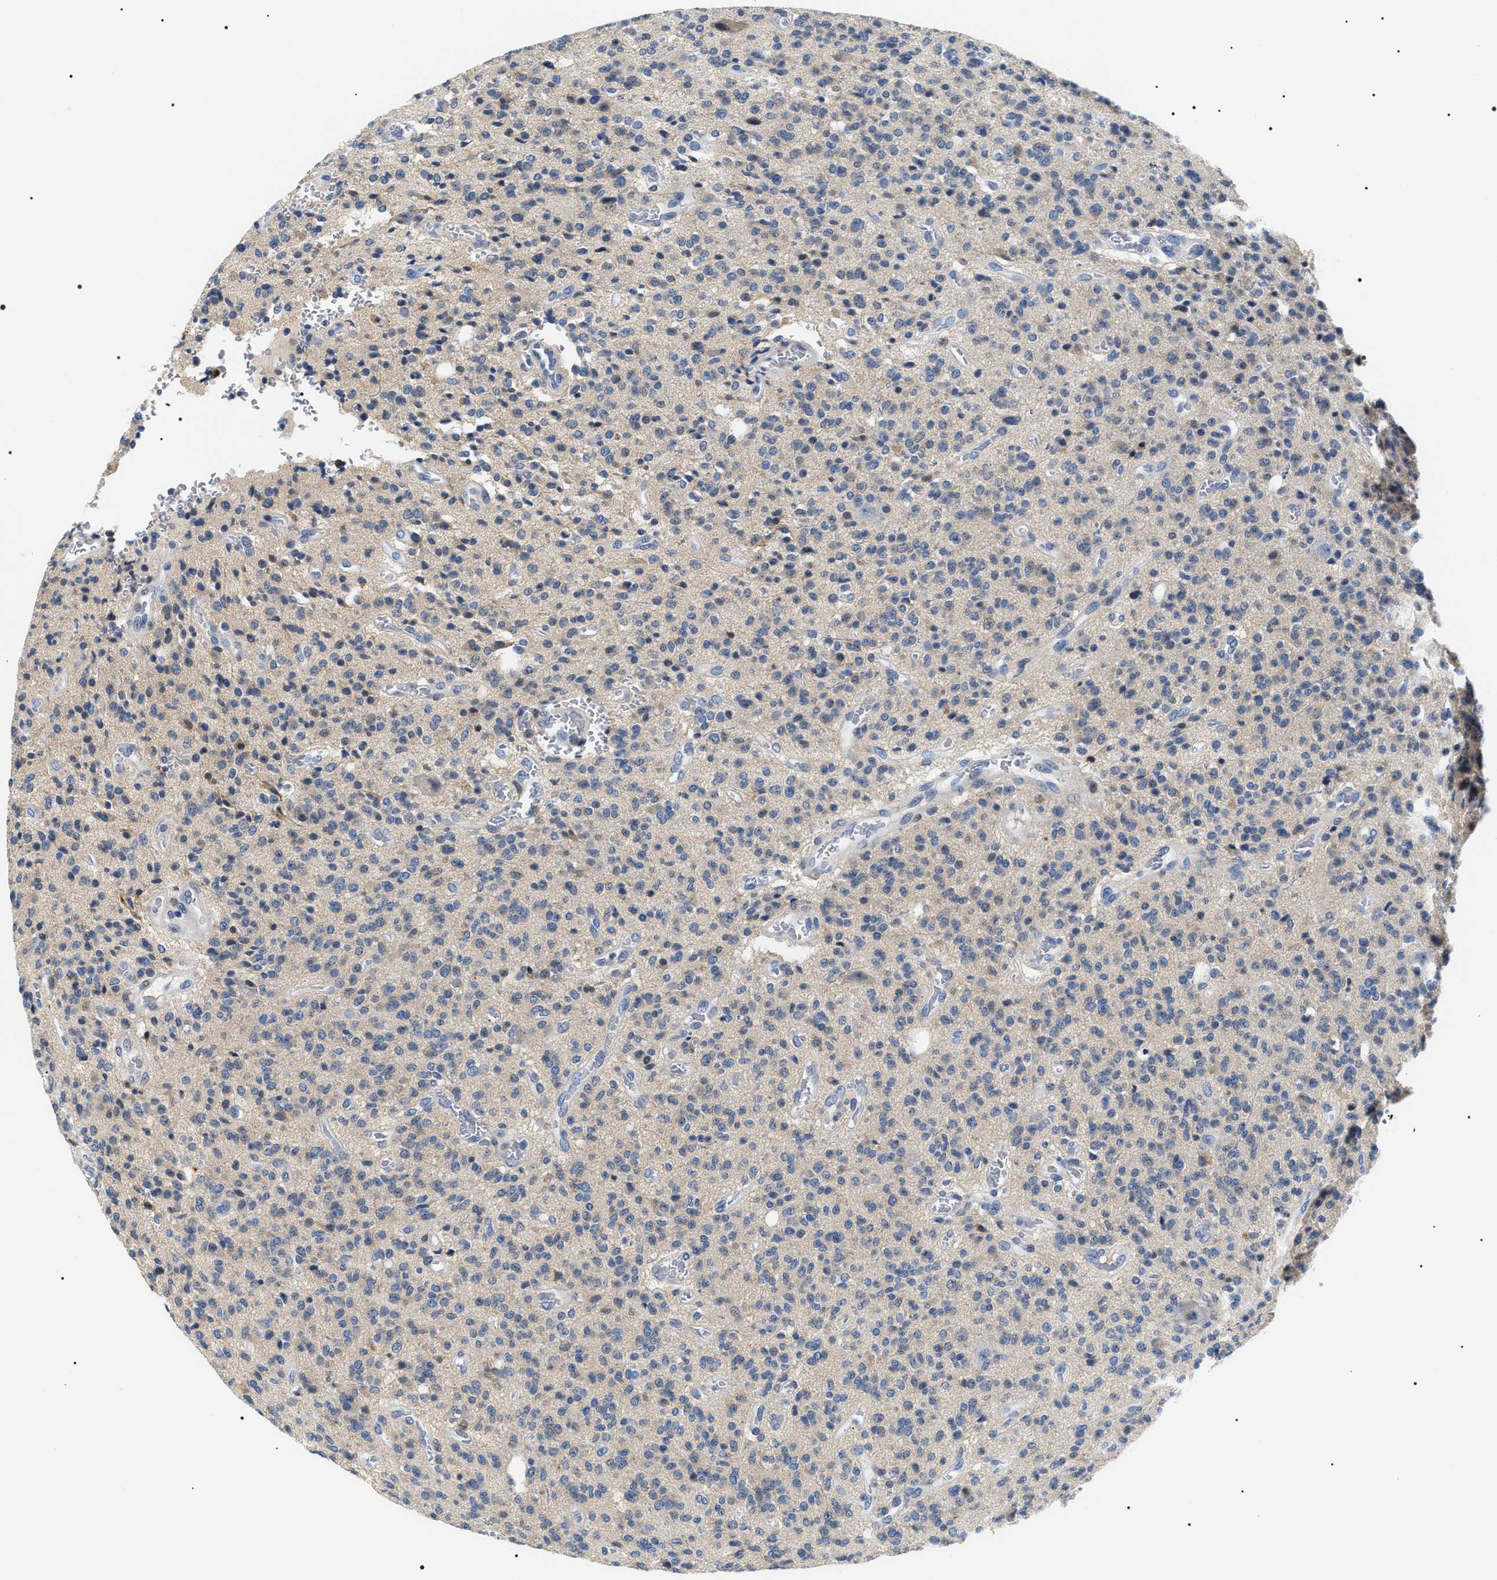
{"staining": {"intensity": "weak", "quantity": "<25%", "location": "cytoplasmic/membranous"}, "tissue": "glioma", "cell_type": "Tumor cells", "image_type": "cancer", "snomed": [{"axis": "morphology", "description": "Glioma, malignant, High grade"}, {"axis": "topography", "description": "Brain"}], "caption": "Micrograph shows no significant protein positivity in tumor cells of glioma.", "gene": "BAG2", "patient": {"sex": "male", "age": 34}}